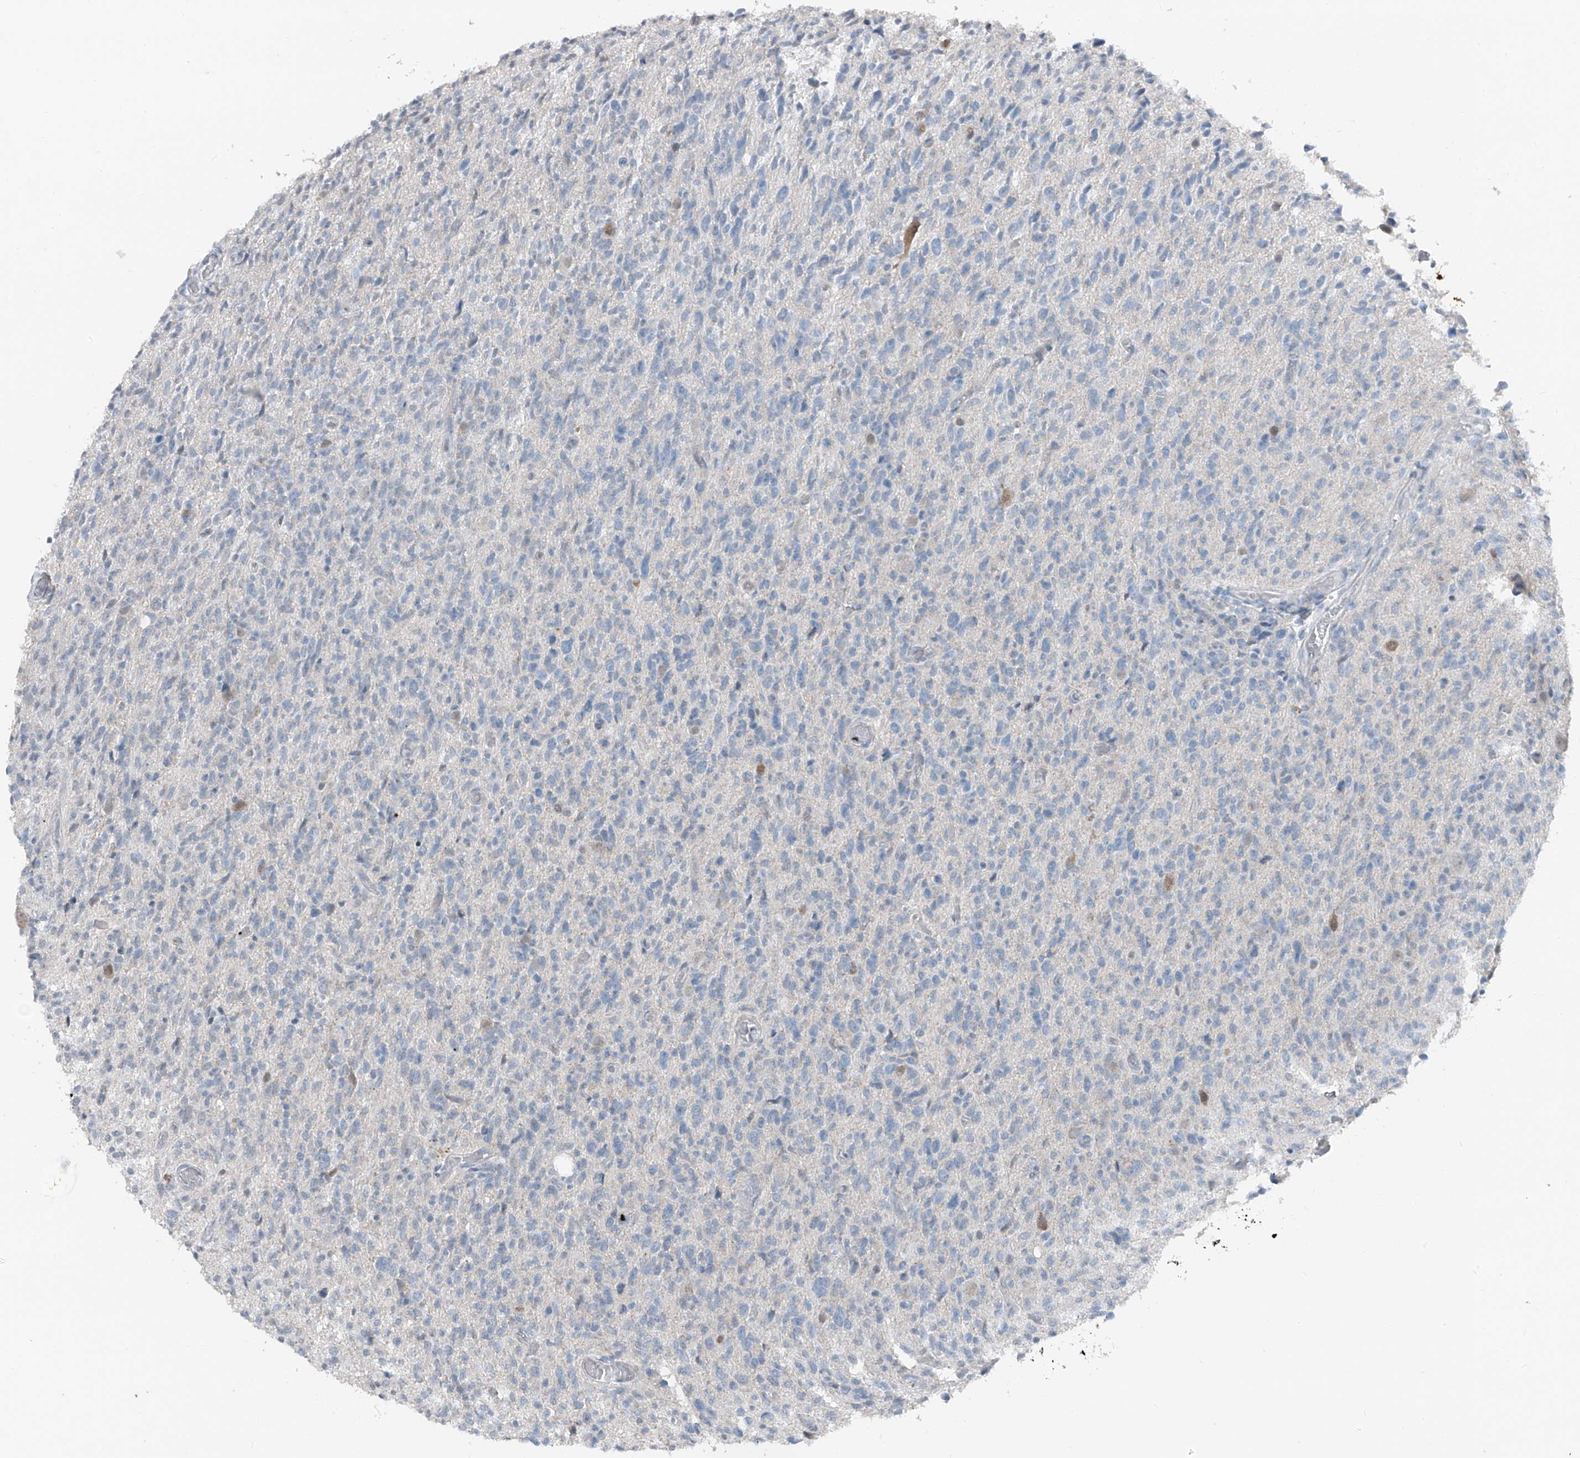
{"staining": {"intensity": "negative", "quantity": "none", "location": "none"}, "tissue": "glioma", "cell_type": "Tumor cells", "image_type": "cancer", "snomed": [{"axis": "morphology", "description": "Glioma, malignant, High grade"}, {"axis": "topography", "description": "Brain"}], "caption": "This is a histopathology image of immunohistochemistry staining of malignant high-grade glioma, which shows no staining in tumor cells.", "gene": "DYRK1B", "patient": {"sex": "female", "age": 57}}